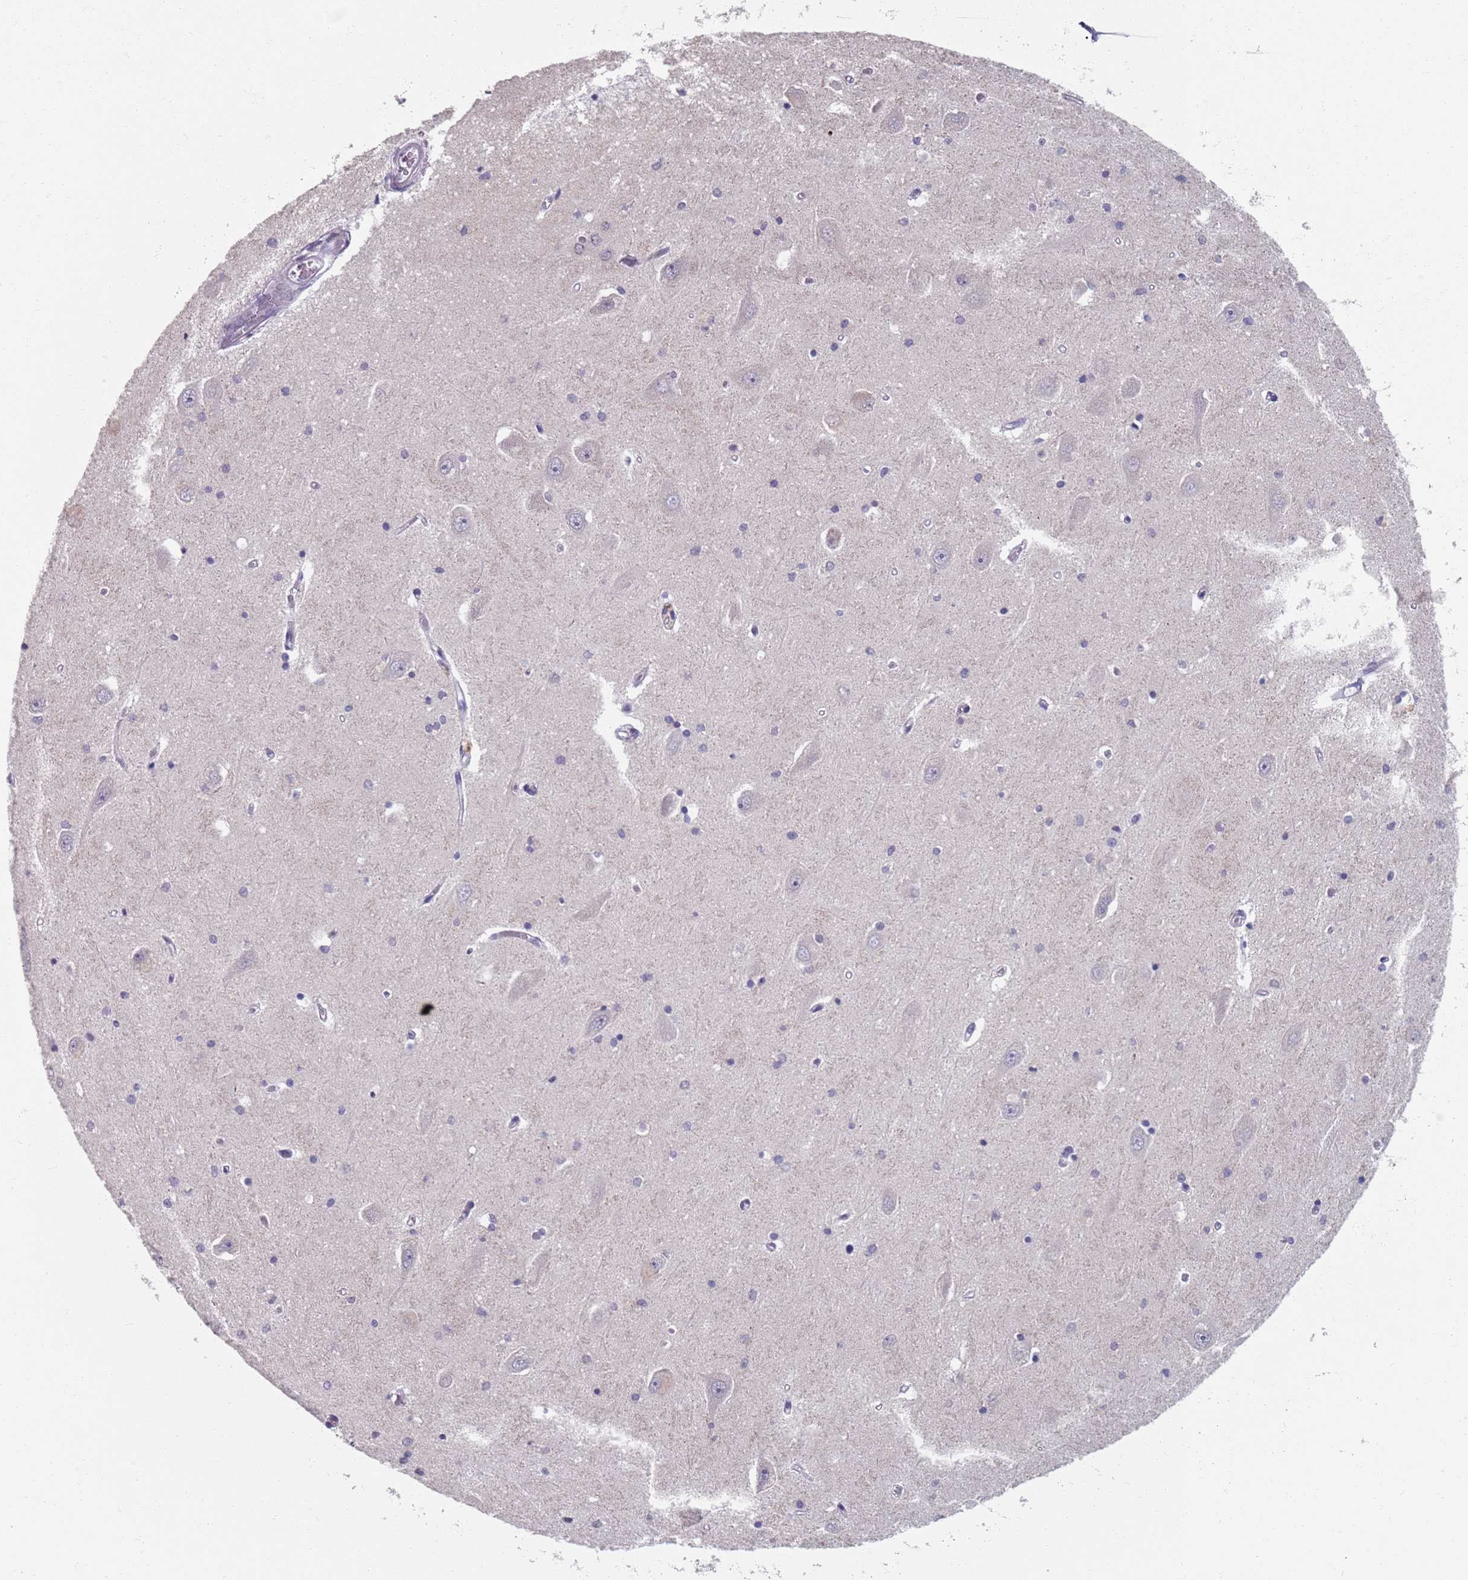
{"staining": {"intensity": "negative", "quantity": "none", "location": "none"}, "tissue": "hippocampus", "cell_type": "Glial cells", "image_type": "normal", "snomed": [{"axis": "morphology", "description": "Normal tissue, NOS"}, {"axis": "topography", "description": "Hippocampus"}], "caption": "A histopathology image of human hippocampus is negative for staining in glial cells. (DAB (3,3'-diaminobenzidine) IHC with hematoxylin counter stain).", "gene": "SAMD1", "patient": {"sex": "male", "age": 45}}